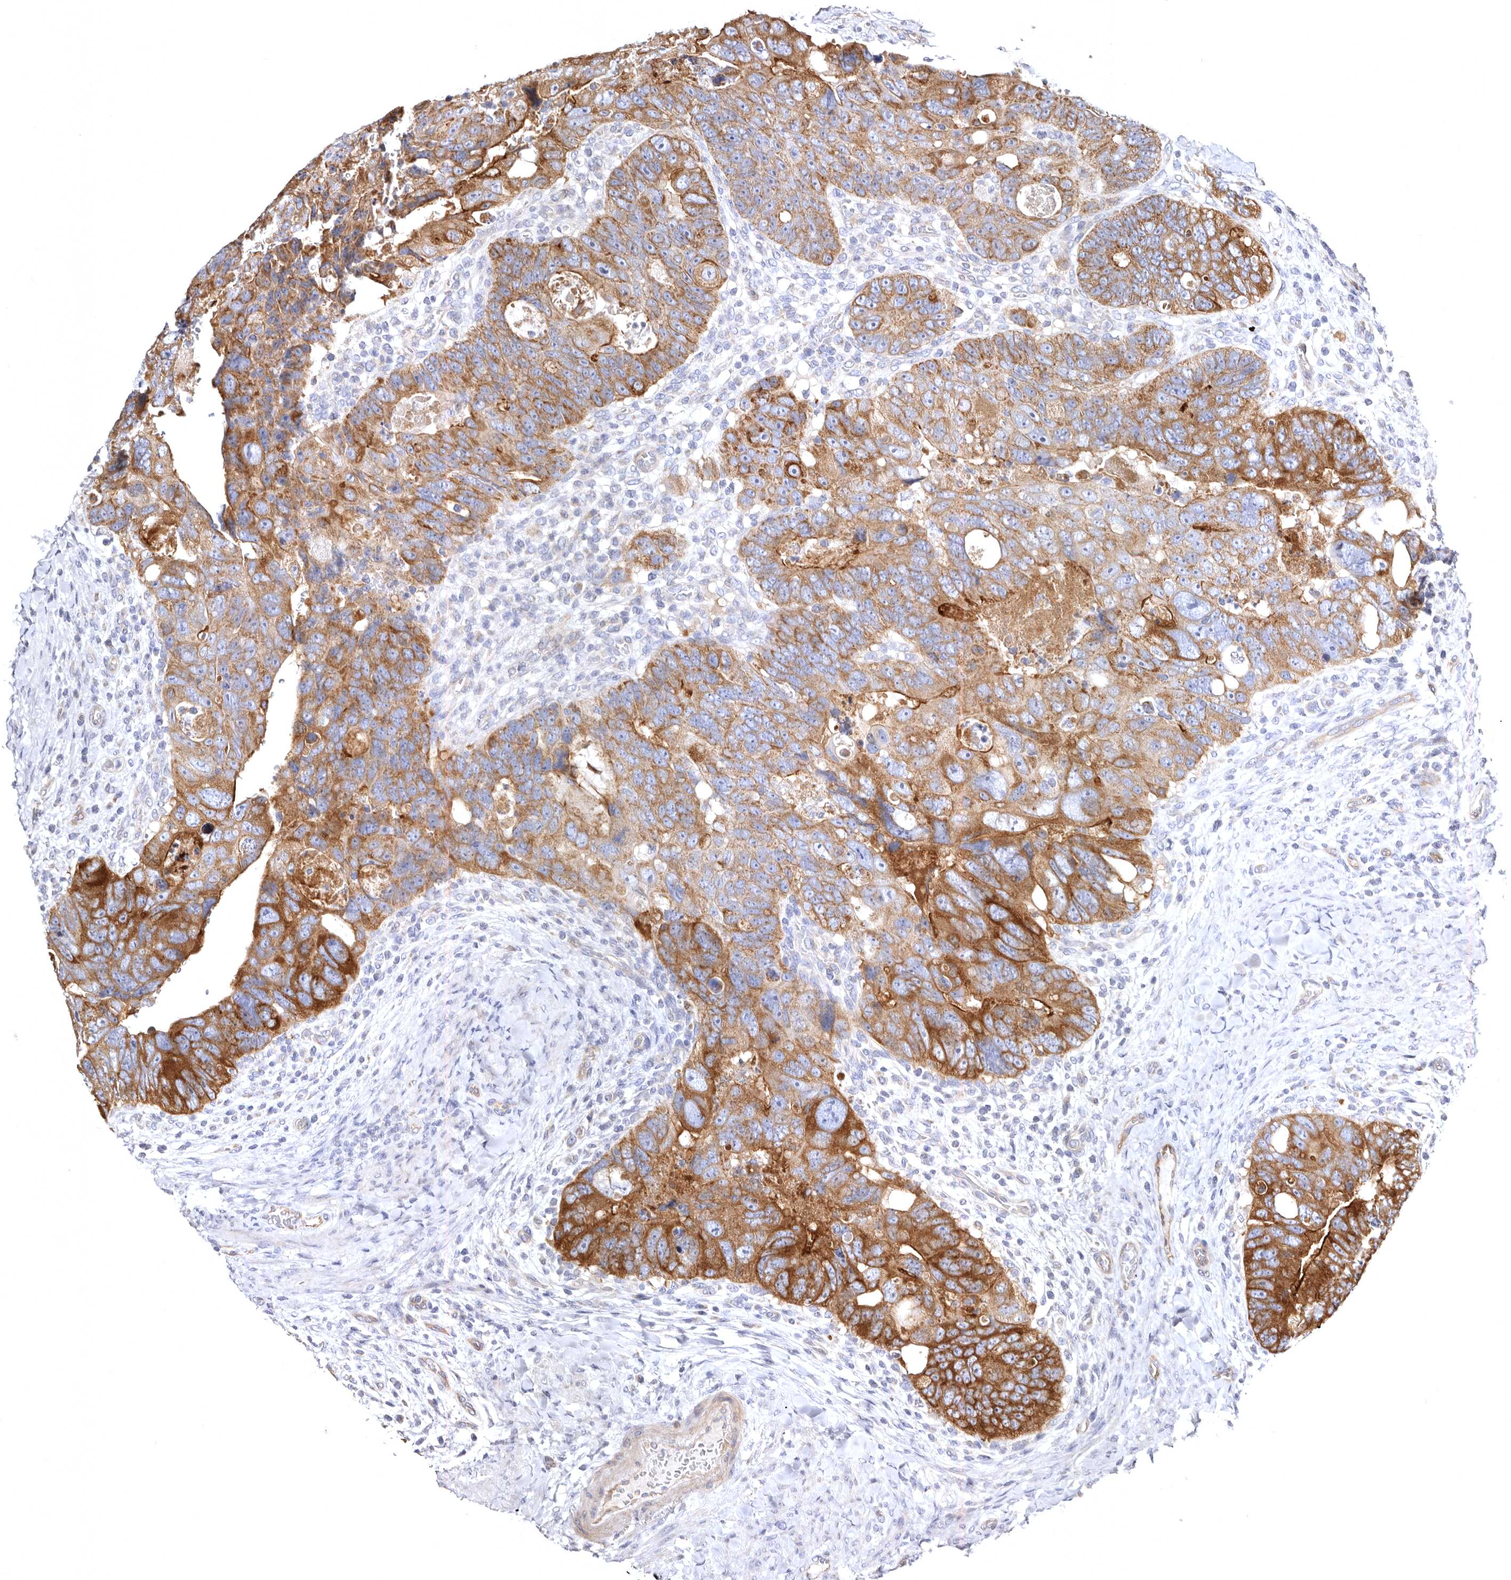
{"staining": {"intensity": "strong", "quantity": ">75%", "location": "cytoplasmic/membranous"}, "tissue": "colorectal cancer", "cell_type": "Tumor cells", "image_type": "cancer", "snomed": [{"axis": "morphology", "description": "Adenocarcinoma, NOS"}, {"axis": "topography", "description": "Rectum"}], "caption": "Adenocarcinoma (colorectal) tissue displays strong cytoplasmic/membranous staining in about >75% of tumor cells", "gene": "BAIAP2L1", "patient": {"sex": "male", "age": 59}}